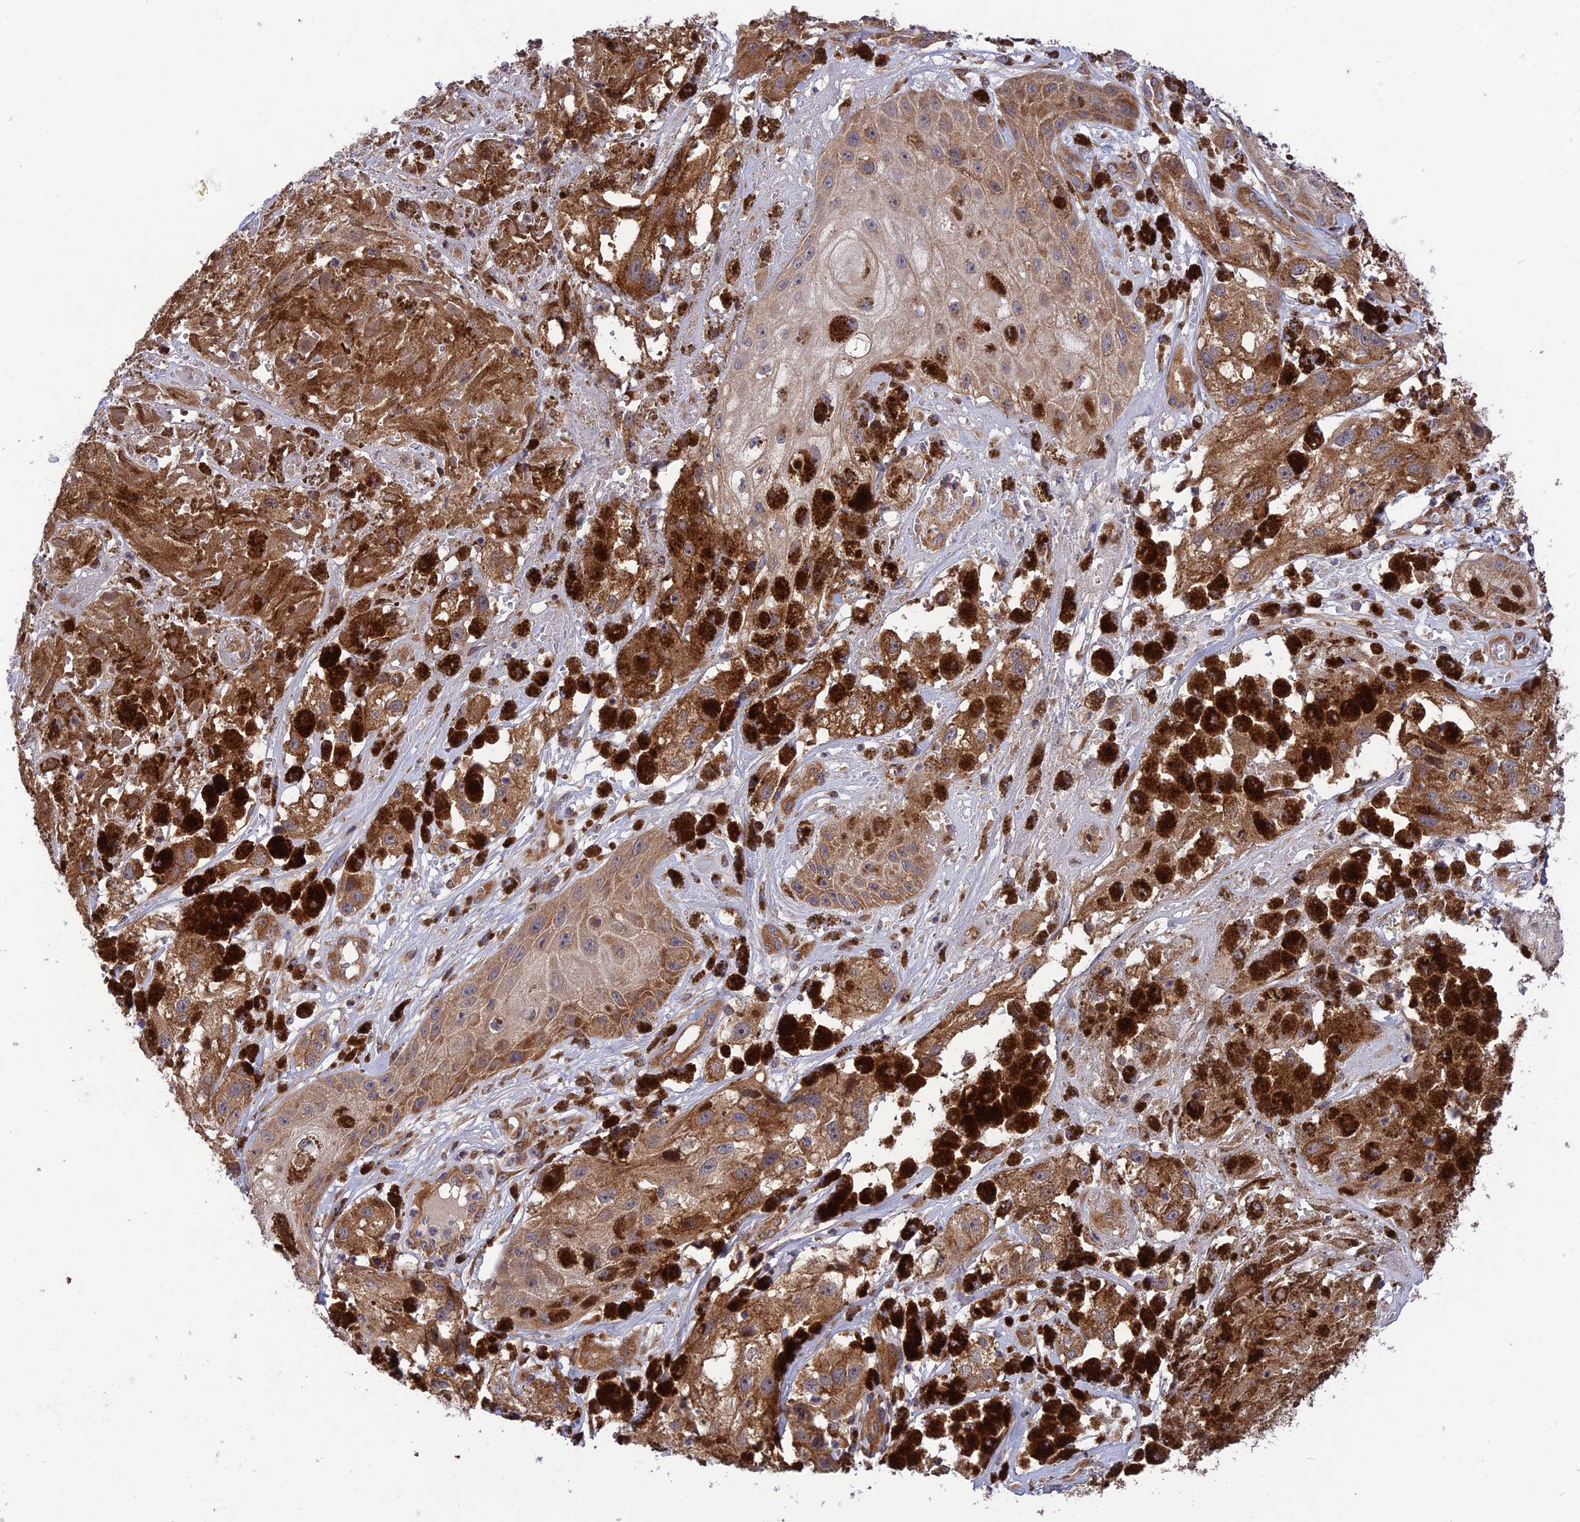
{"staining": {"intensity": "moderate", "quantity": ">75%", "location": "cytoplasmic/membranous"}, "tissue": "melanoma", "cell_type": "Tumor cells", "image_type": "cancer", "snomed": [{"axis": "morphology", "description": "Malignant melanoma, NOS"}, {"axis": "topography", "description": "Skin"}], "caption": "Immunohistochemistry (IHC) of melanoma exhibits medium levels of moderate cytoplasmic/membranous expression in about >75% of tumor cells. The protein is shown in brown color, while the nuclei are stained blue.", "gene": "PLEKHG2", "patient": {"sex": "male", "age": 88}}